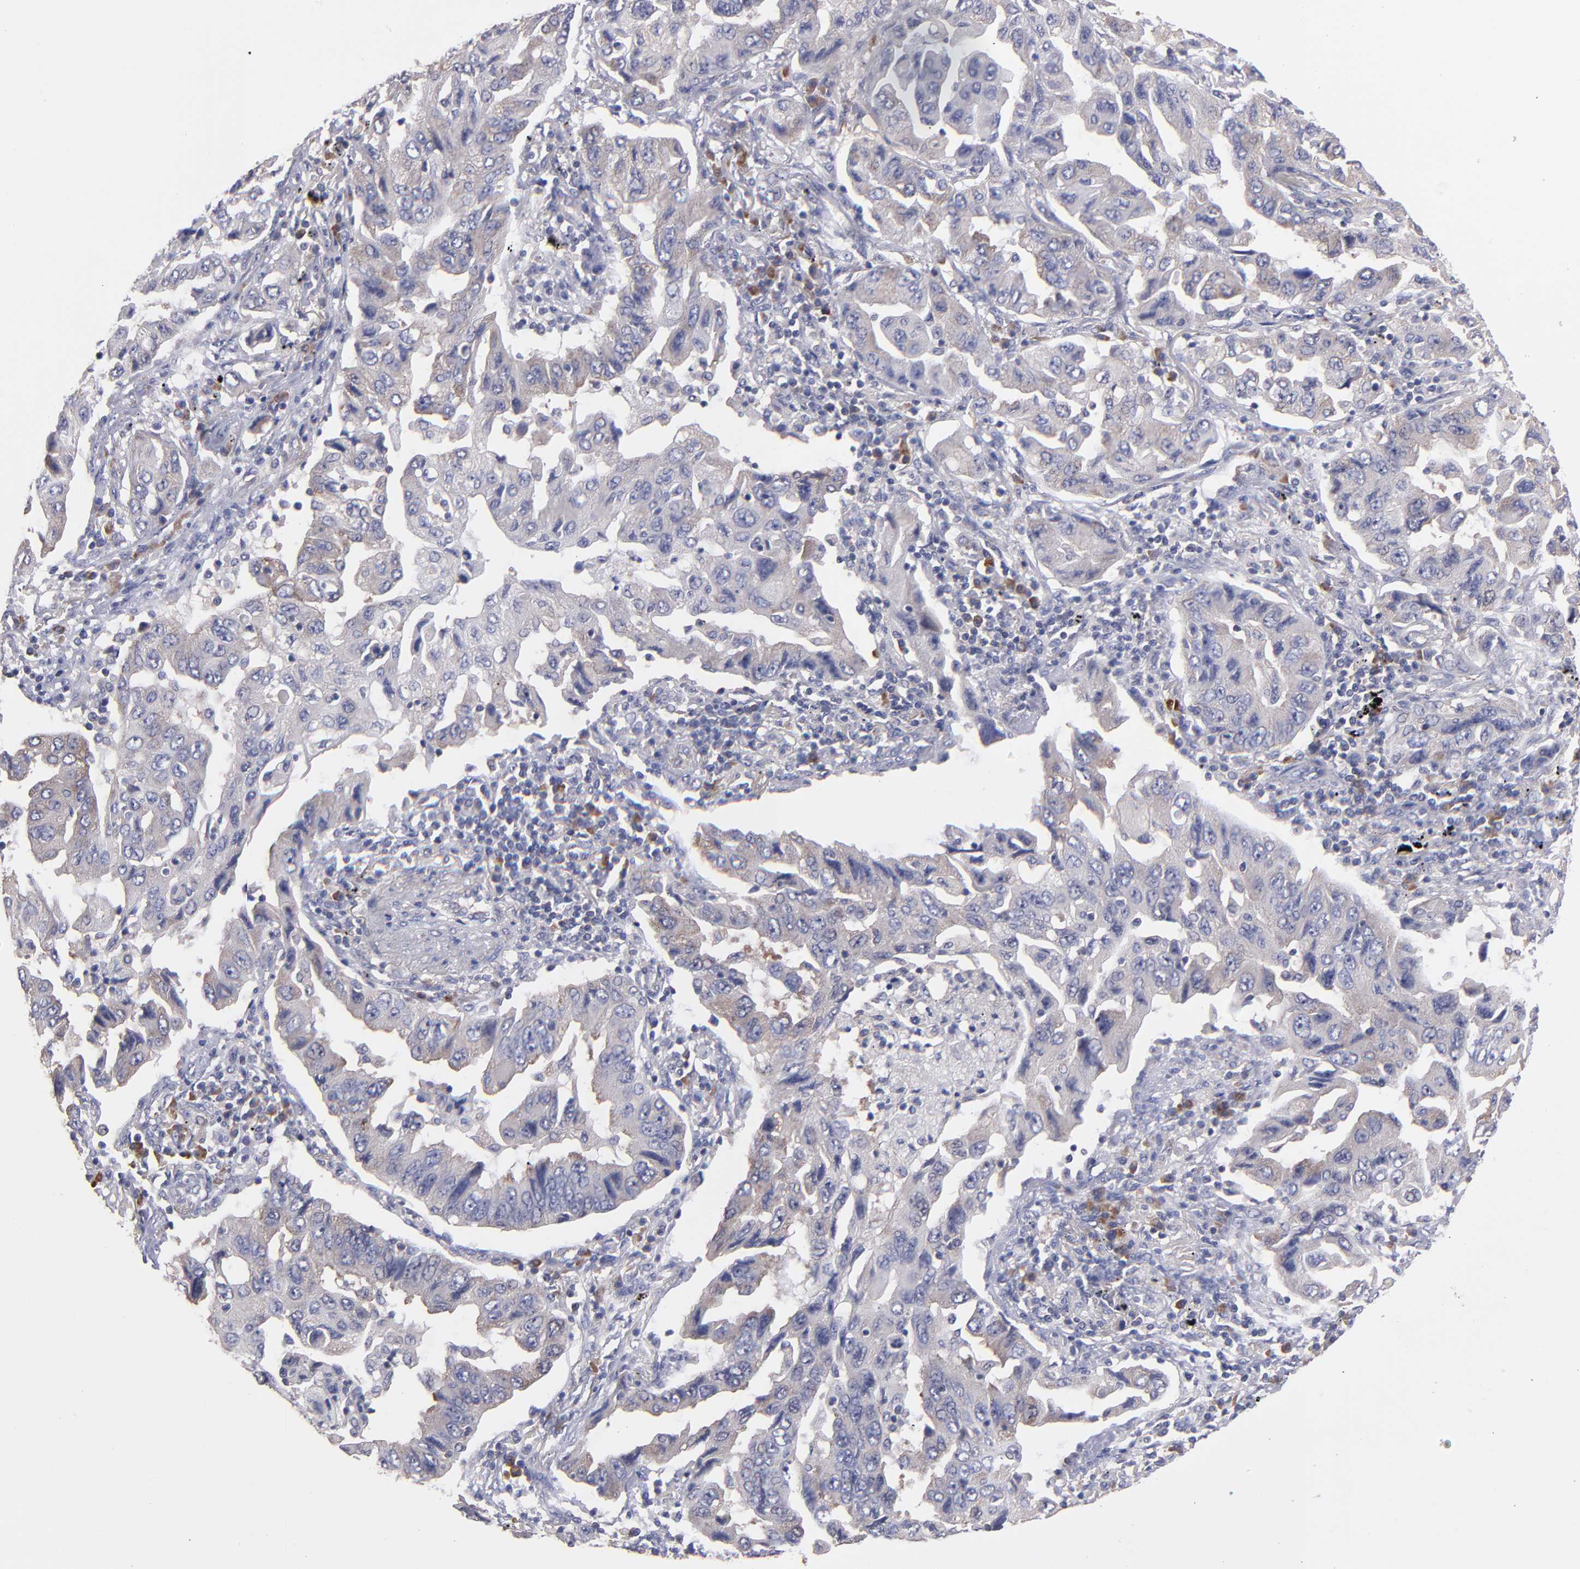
{"staining": {"intensity": "weak", "quantity": ">75%", "location": "cytoplasmic/membranous"}, "tissue": "lung cancer", "cell_type": "Tumor cells", "image_type": "cancer", "snomed": [{"axis": "morphology", "description": "Adenocarcinoma, NOS"}, {"axis": "topography", "description": "Lung"}], "caption": "IHC image of neoplastic tissue: adenocarcinoma (lung) stained using immunohistochemistry demonstrates low levels of weak protein expression localized specifically in the cytoplasmic/membranous of tumor cells, appearing as a cytoplasmic/membranous brown color.", "gene": "EIF3L", "patient": {"sex": "female", "age": 65}}